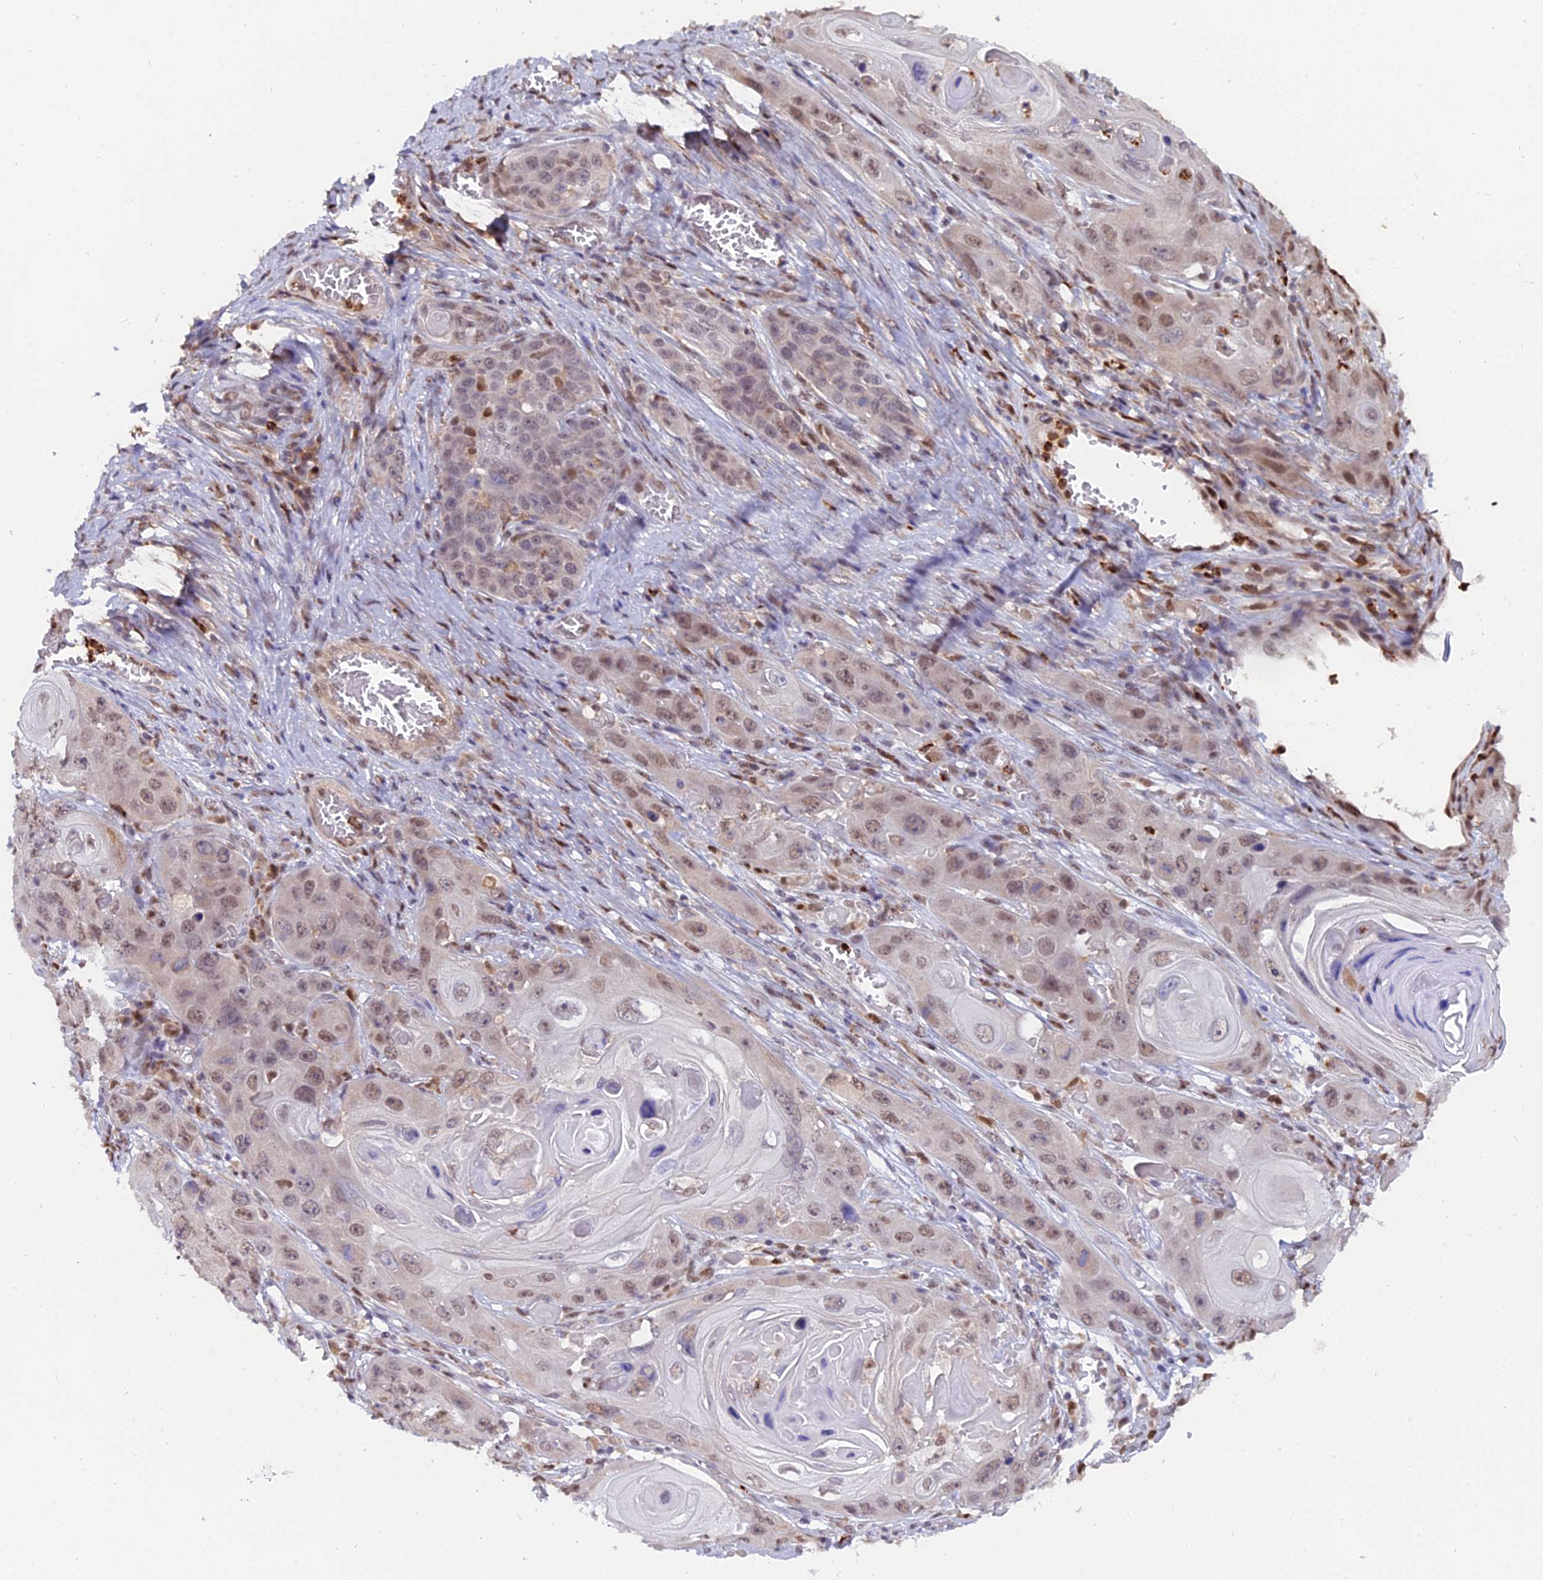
{"staining": {"intensity": "weak", "quantity": "25%-75%", "location": "nuclear"}, "tissue": "skin cancer", "cell_type": "Tumor cells", "image_type": "cancer", "snomed": [{"axis": "morphology", "description": "Squamous cell carcinoma, NOS"}, {"axis": "topography", "description": "Skin"}], "caption": "Skin cancer tissue reveals weak nuclear positivity in about 25%-75% of tumor cells, visualized by immunohistochemistry. (IHC, brightfield microscopy, high magnification).", "gene": "FAM118B", "patient": {"sex": "male", "age": 55}}